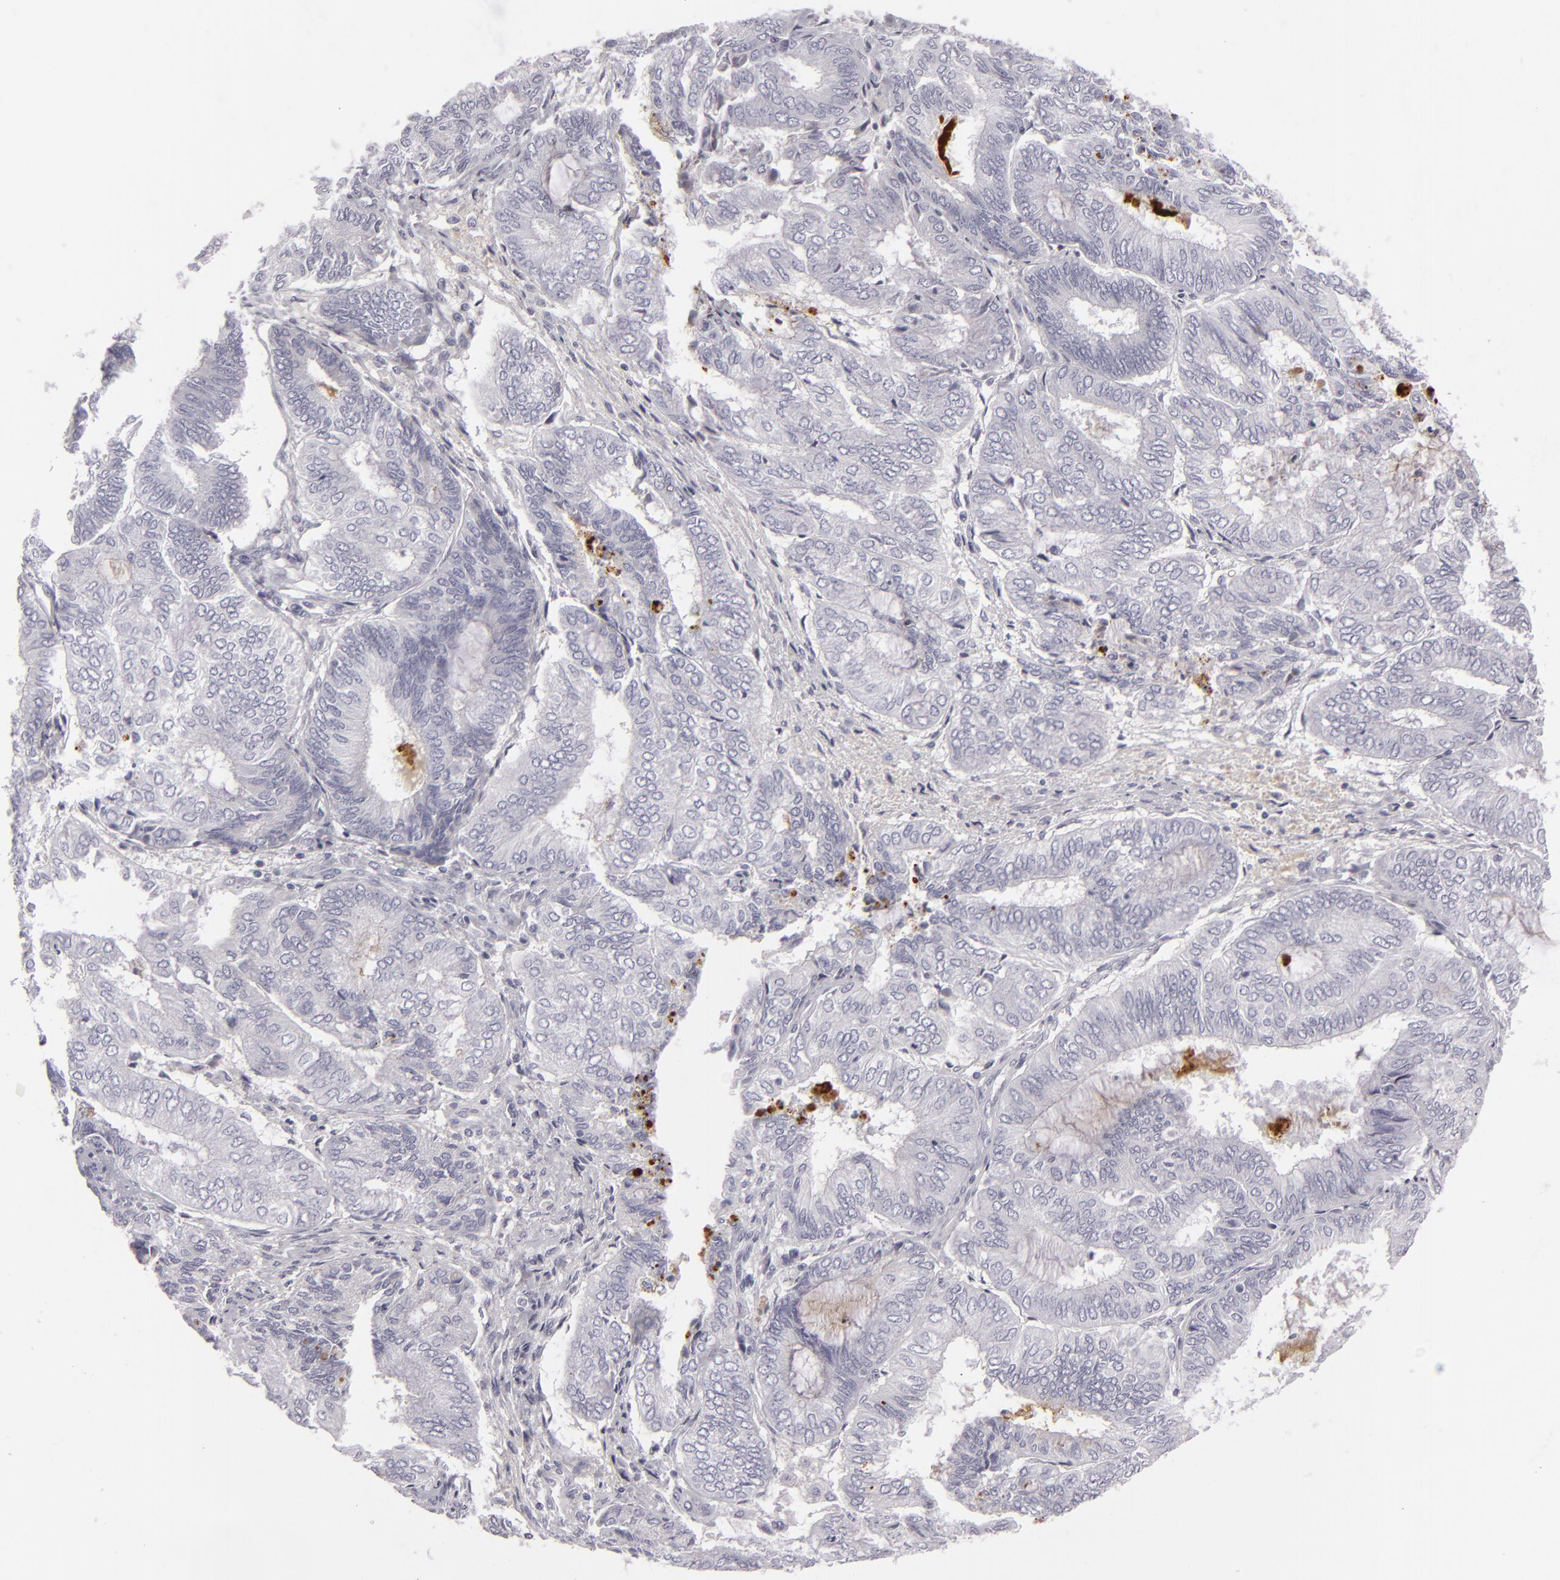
{"staining": {"intensity": "negative", "quantity": "none", "location": "none"}, "tissue": "endometrial cancer", "cell_type": "Tumor cells", "image_type": "cancer", "snomed": [{"axis": "morphology", "description": "Adenocarcinoma, NOS"}, {"axis": "topography", "description": "Endometrium"}], "caption": "Tumor cells show no significant protein staining in endometrial adenocarcinoma.", "gene": "C9", "patient": {"sex": "female", "age": 59}}